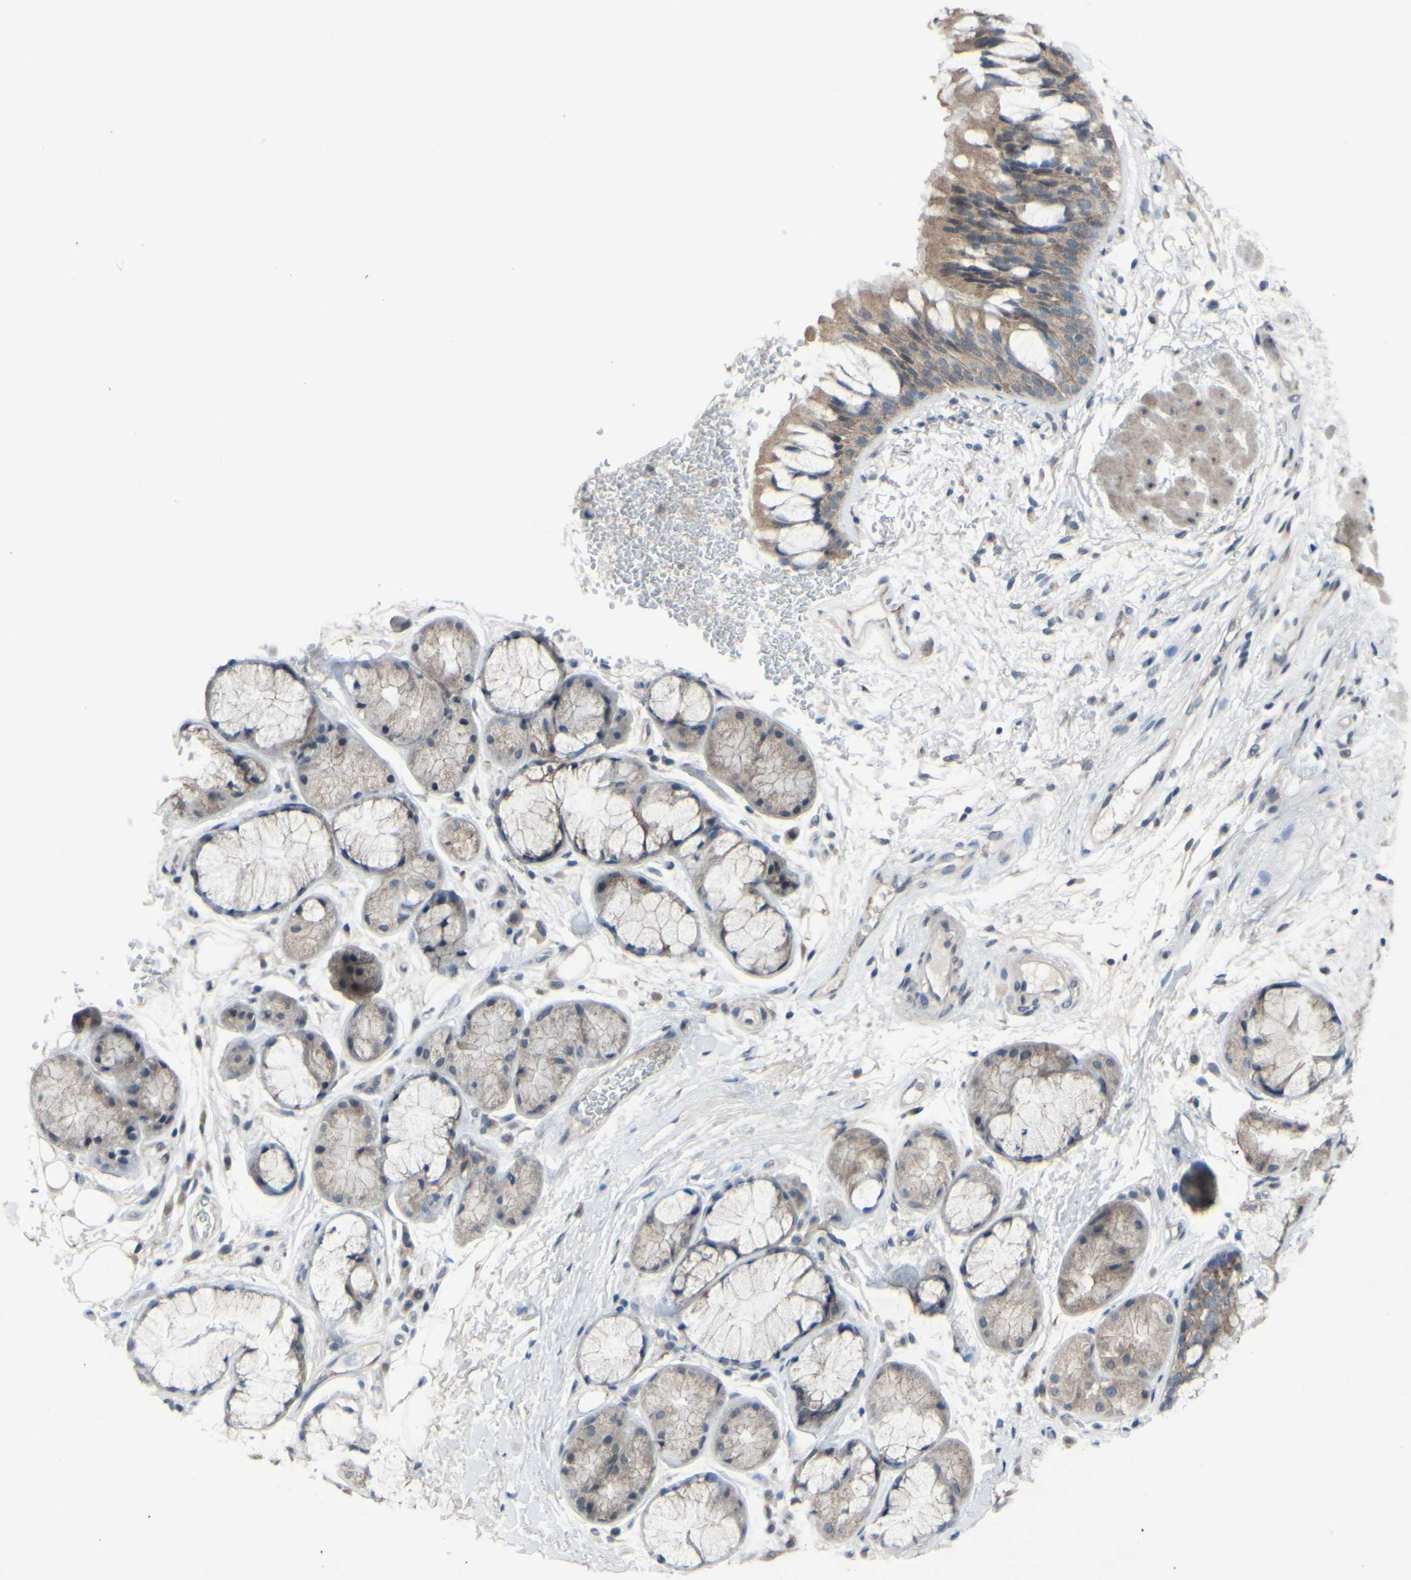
{"staining": {"intensity": "moderate", "quantity": ">75%", "location": "cytoplasmic/membranous"}, "tissue": "bronchus", "cell_type": "Respiratory epithelial cells", "image_type": "normal", "snomed": [{"axis": "morphology", "description": "Normal tissue, NOS"}, {"axis": "topography", "description": "Bronchus"}], "caption": "Immunohistochemistry (IHC) staining of benign bronchus, which displays medium levels of moderate cytoplasmic/membranous staining in about >75% of respiratory epithelial cells indicating moderate cytoplasmic/membranous protein expression. The staining was performed using DAB (3,3'-diaminobenzidine) (brown) for protein detection and nuclei were counterstained in hematoxylin (blue).", "gene": "CDCP1", "patient": {"sex": "male", "age": 66}}